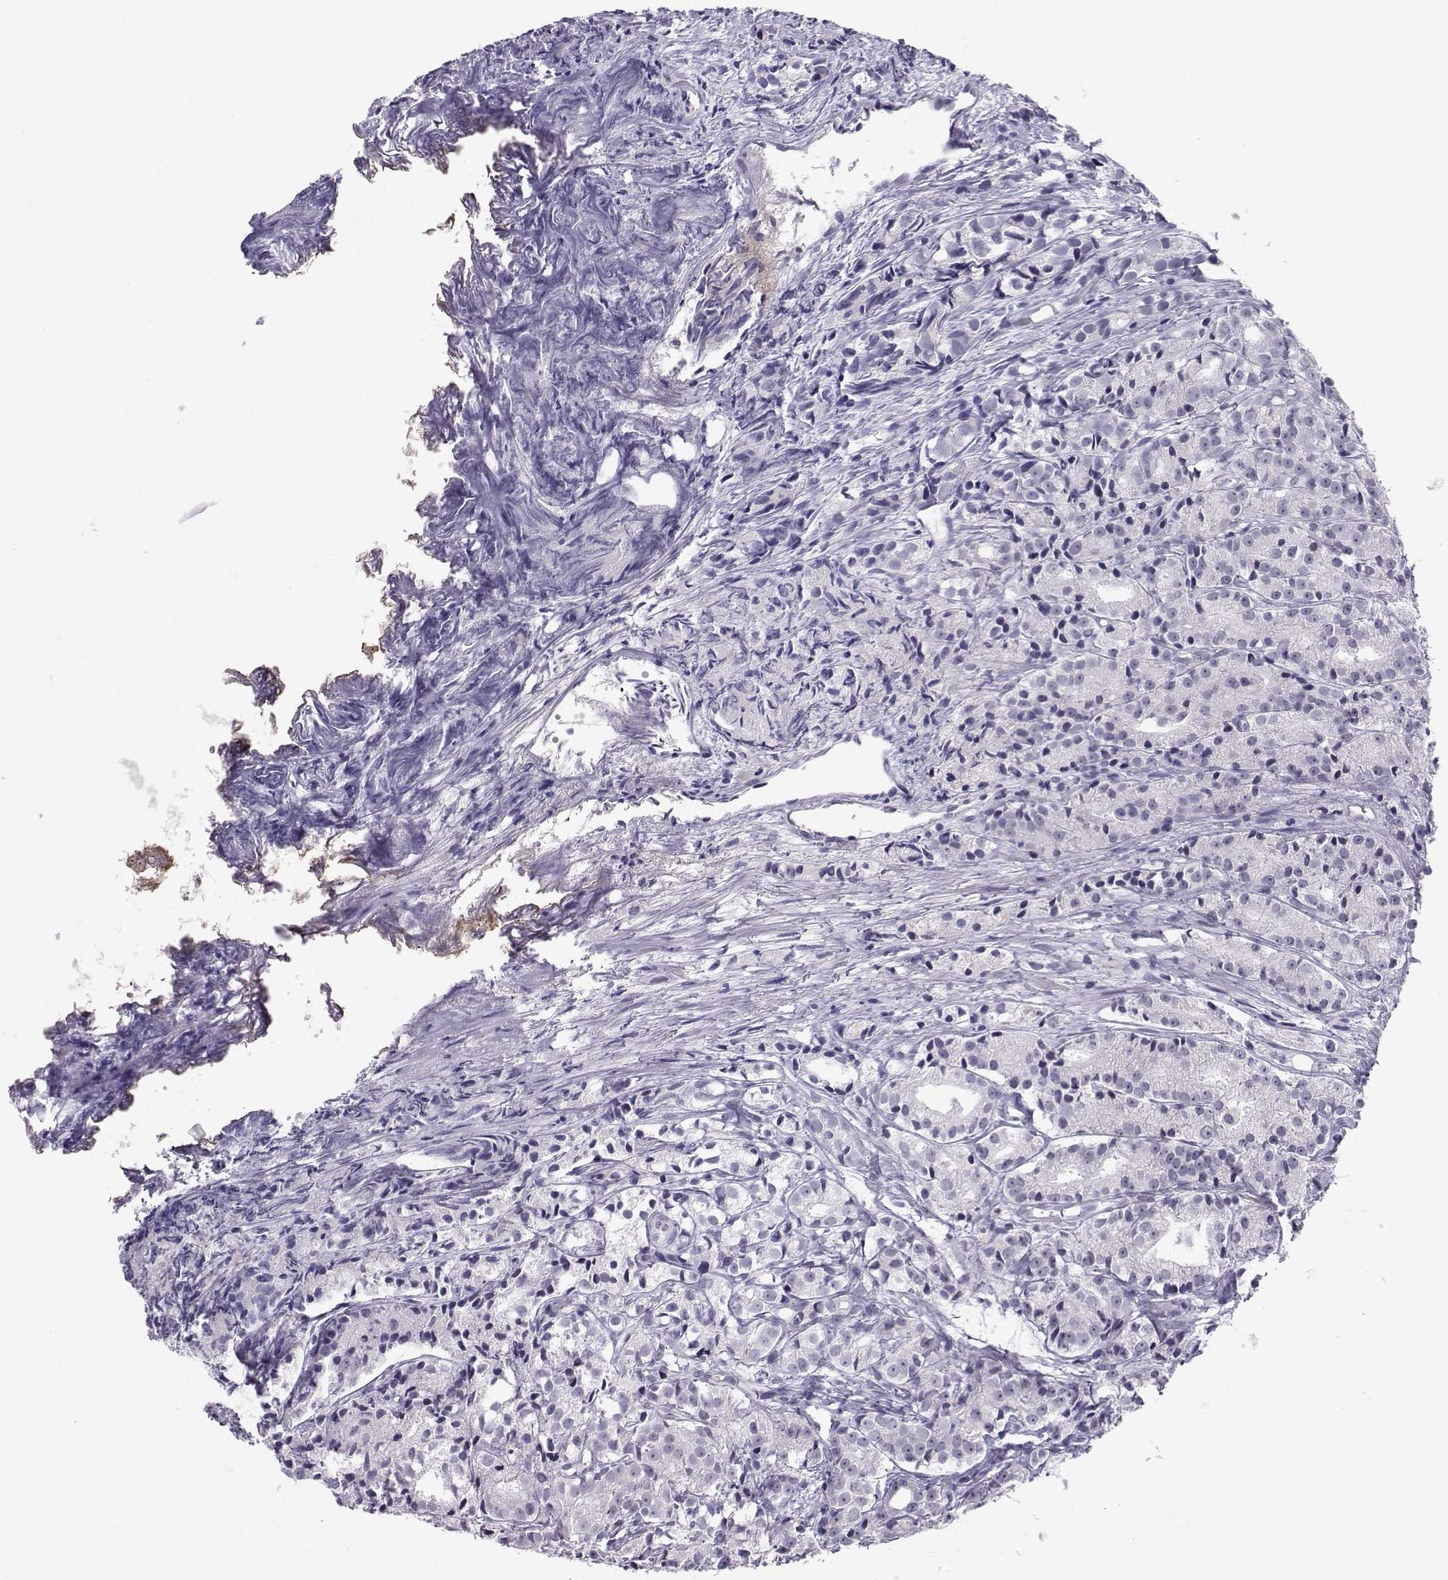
{"staining": {"intensity": "negative", "quantity": "none", "location": "none"}, "tissue": "prostate cancer", "cell_type": "Tumor cells", "image_type": "cancer", "snomed": [{"axis": "morphology", "description": "Adenocarcinoma, Medium grade"}, {"axis": "topography", "description": "Prostate"}], "caption": "Immunohistochemistry (IHC) photomicrograph of human prostate medium-grade adenocarcinoma stained for a protein (brown), which exhibits no positivity in tumor cells.", "gene": "LHX1", "patient": {"sex": "male", "age": 74}}